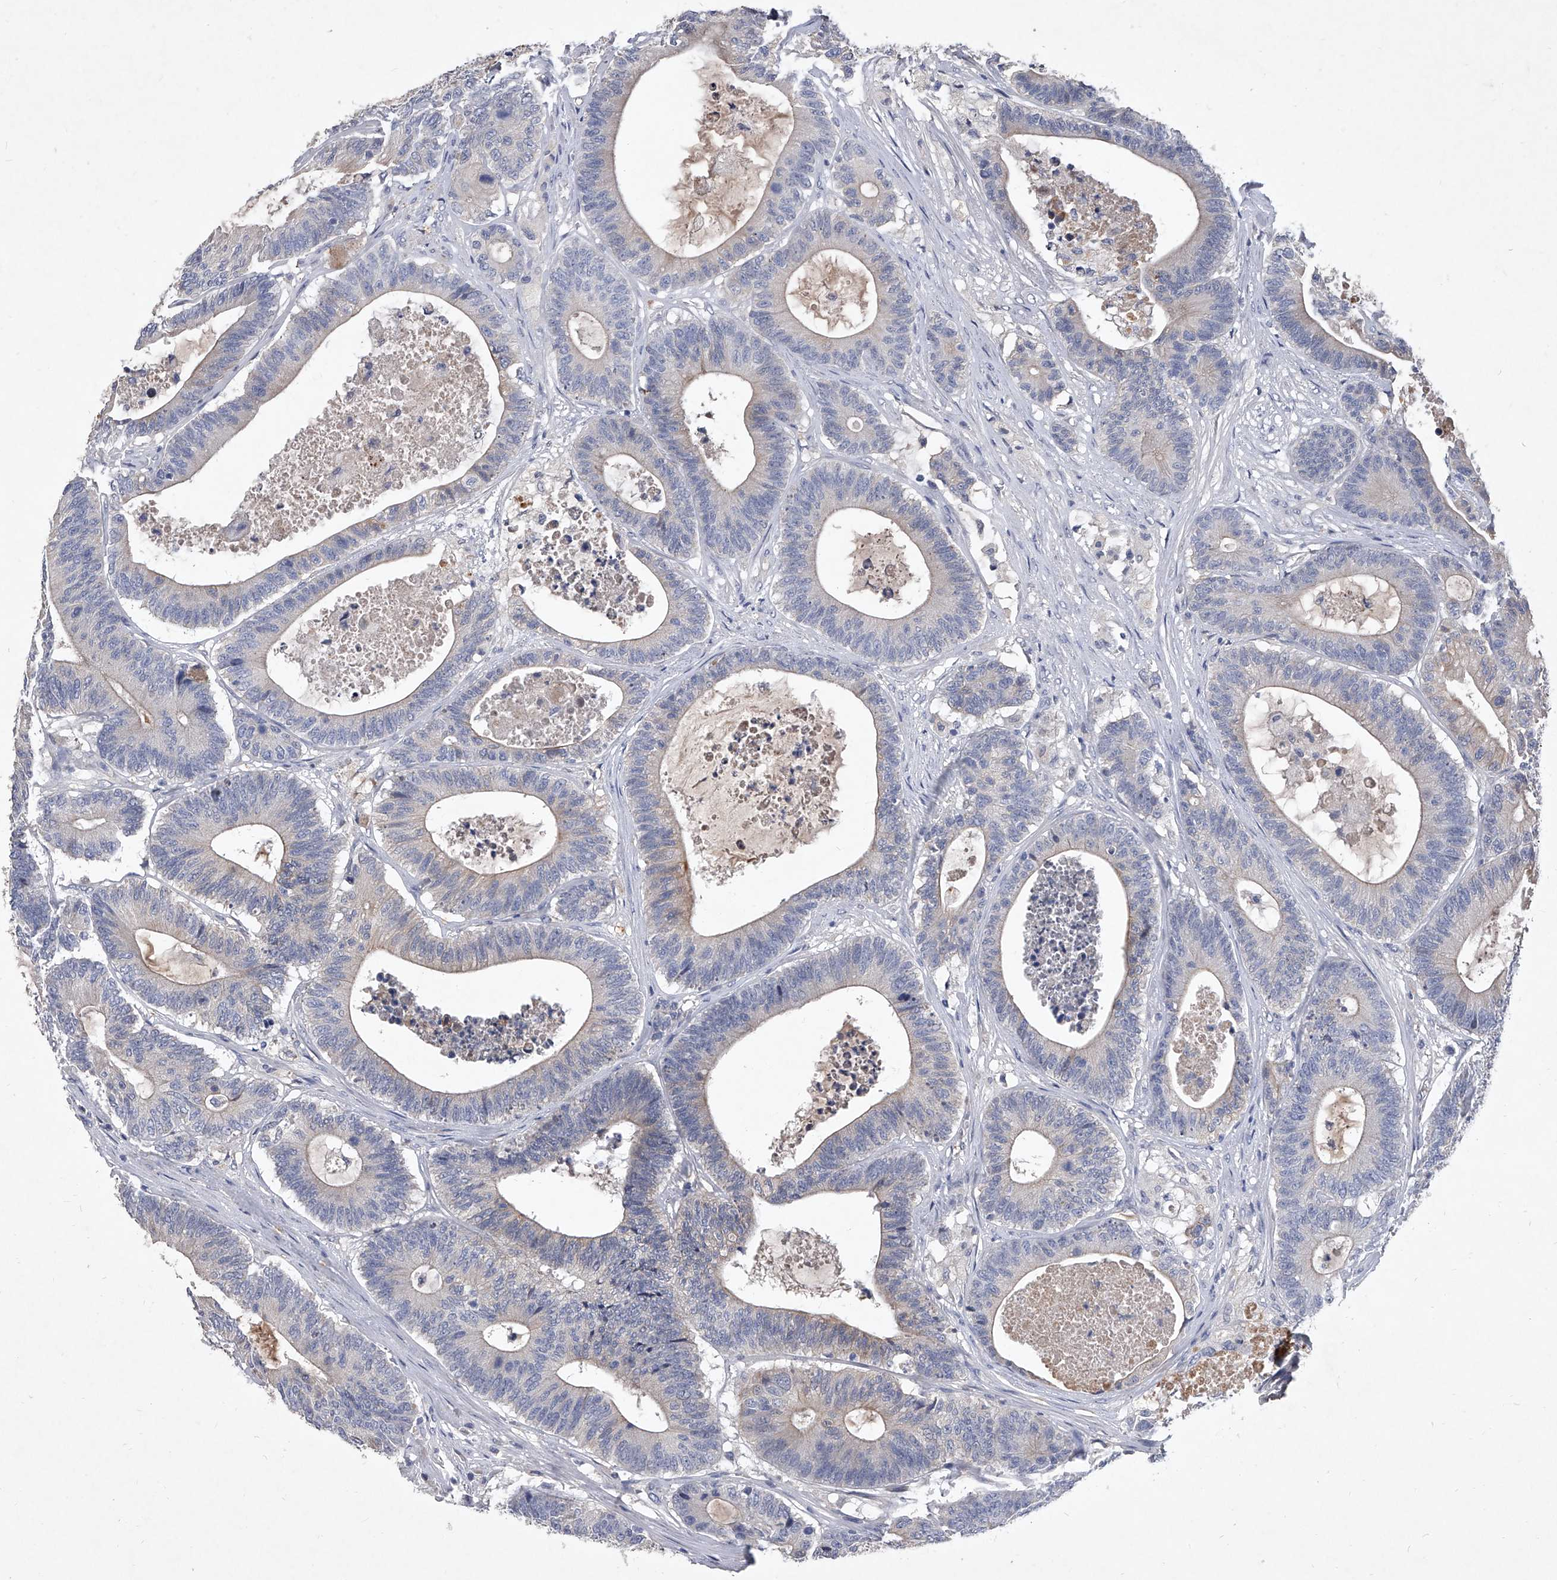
{"staining": {"intensity": "weak", "quantity": "<25%", "location": "cytoplasmic/membranous"}, "tissue": "colorectal cancer", "cell_type": "Tumor cells", "image_type": "cancer", "snomed": [{"axis": "morphology", "description": "Adenocarcinoma, NOS"}, {"axis": "topography", "description": "Colon"}], "caption": "Colorectal cancer (adenocarcinoma) stained for a protein using immunohistochemistry demonstrates no expression tumor cells.", "gene": "C5", "patient": {"sex": "female", "age": 84}}